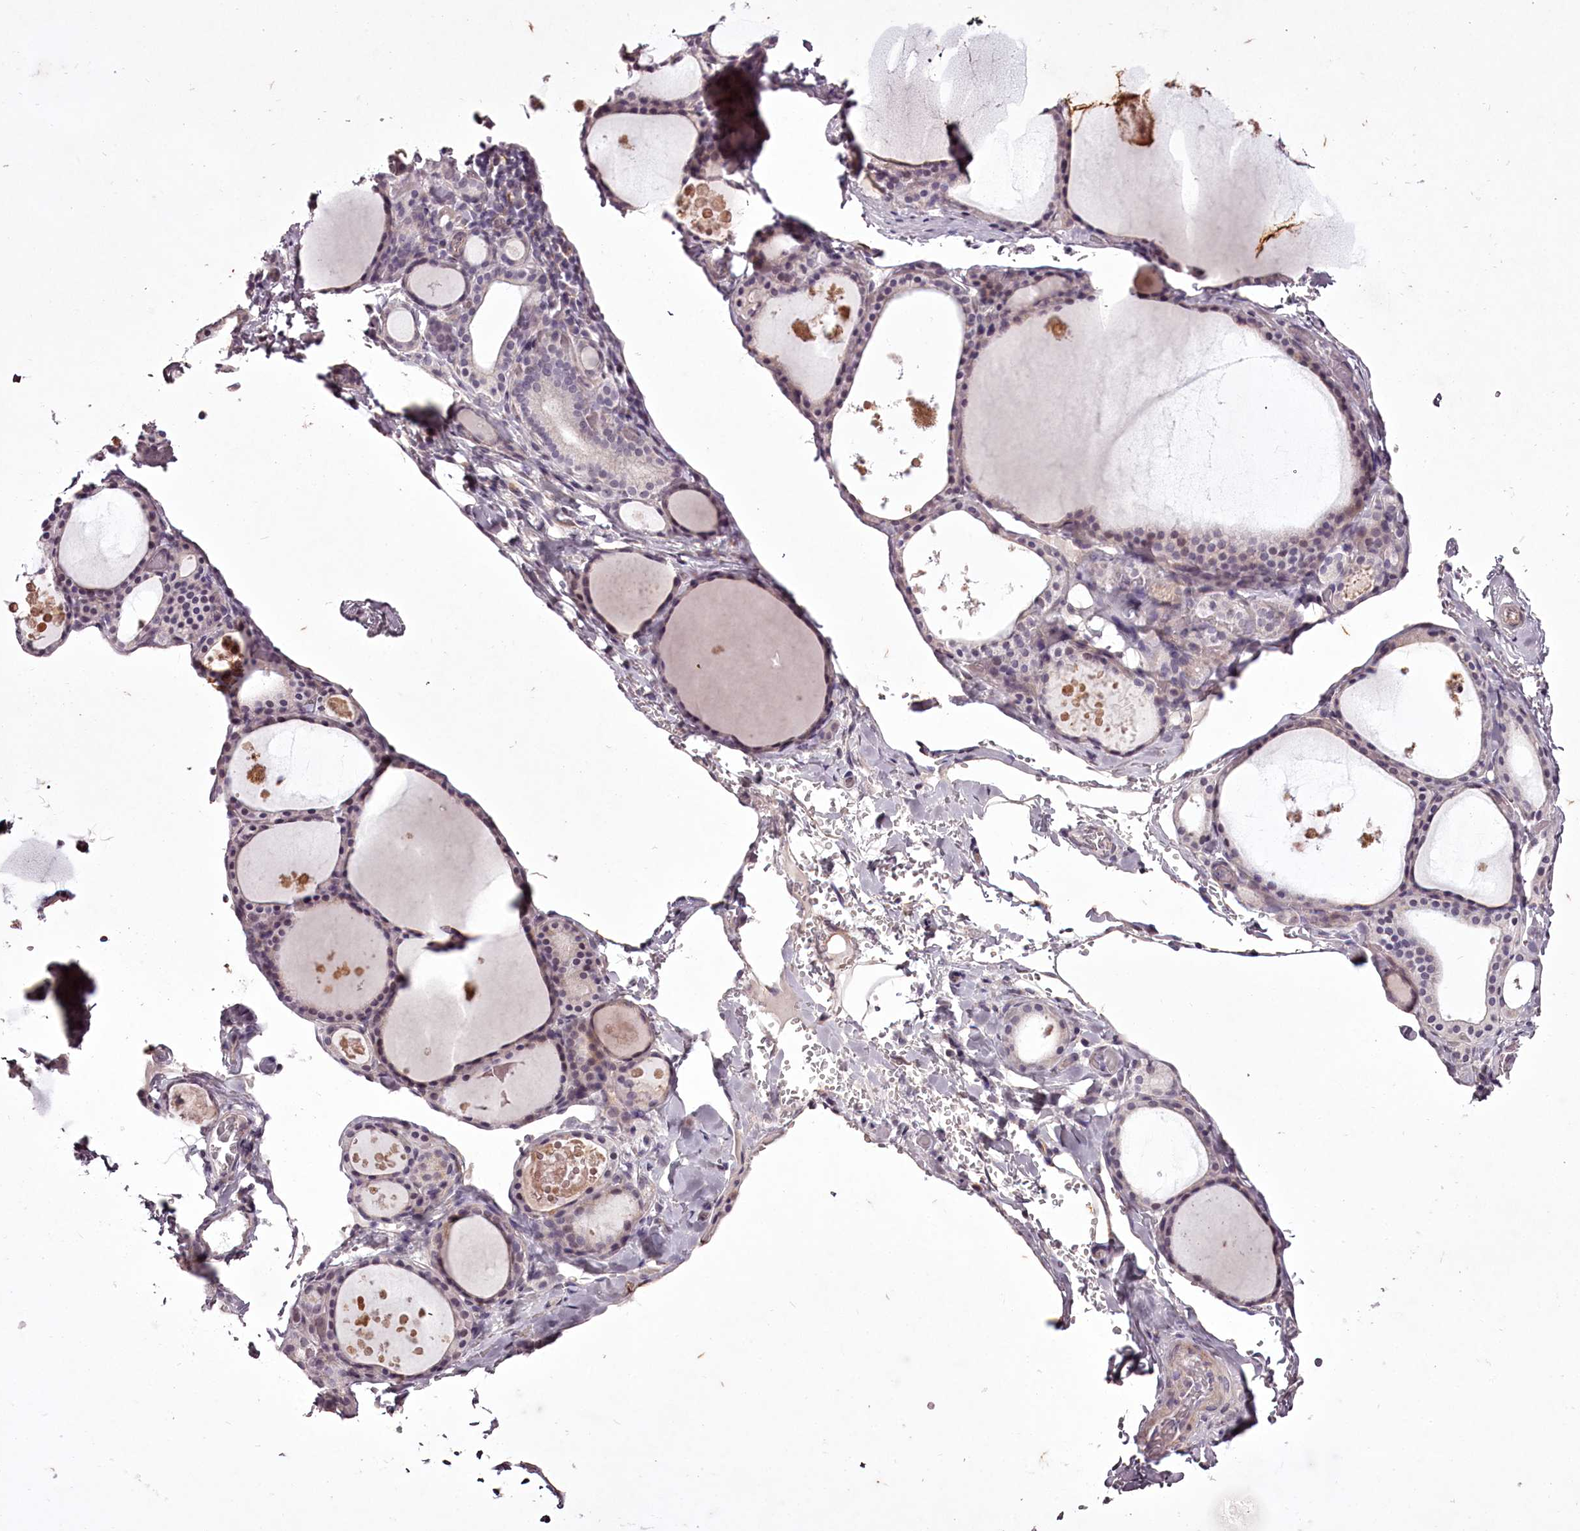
{"staining": {"intensity": "negative", "quantity": "none", "location": "none"}, "tissue": "thyroid gland", "cell_type": "Glandular cells", "image_type": "normal", "snomed": [{"axis": "morphology", "description": "Normal tissue, NOS"}, {"axis": "topography", "description": "Thyroid gland"}], "caption": "Immunohistochemical staining of unremarkable human thyroid gland demonstrates no significant expression in glandular cells. (Brightfield microscopy of DAB immunohistochemistry at high magnification).", "gene": "C1orf56", "patient": {"sex": "male", "age": 56}}